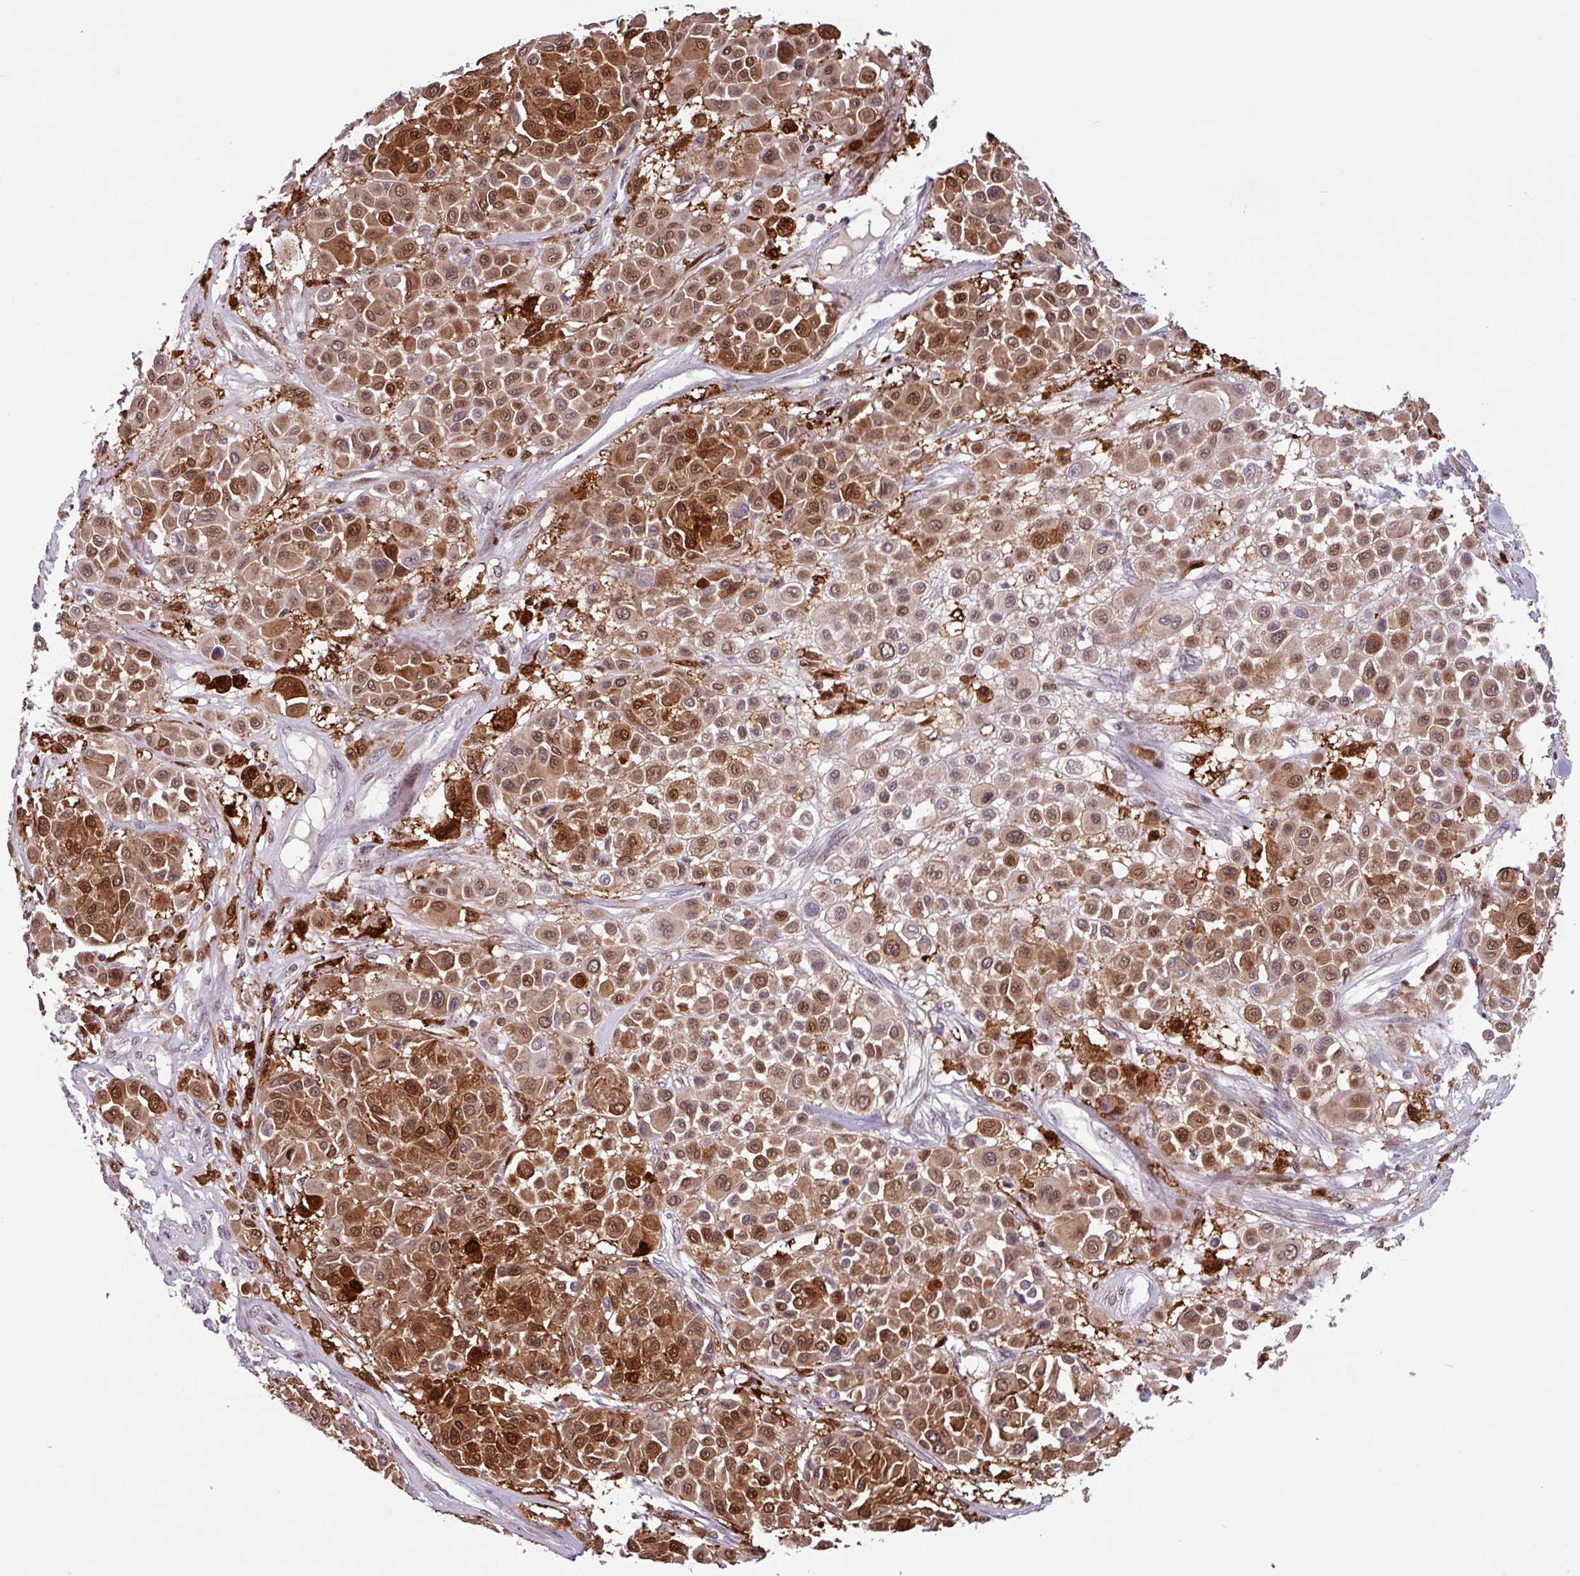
{"staining": {"intensity": "moderate", "quantity": ">75%", "location": "cytoplasmic/membranous,nuclear"}, "tissue": "melanoma", "cell_type": "Tumor cells", "image_type": "cancer", "snomed": [{"axis": "morphology", "description": "Malignant melanoma, Metastatic site"}, {"axis": "topography", "description": "Soft tissue"}], "caption": "DAB (3,3'-diaminobenzidine) immunohistochemical staining of melanoma displays moderate cytoplasmic/membranous and nuclear protein expression in approximately >75% of tumor cells.", "gene": "BRD3", "patient": {"sex": "male", "age": 41}}